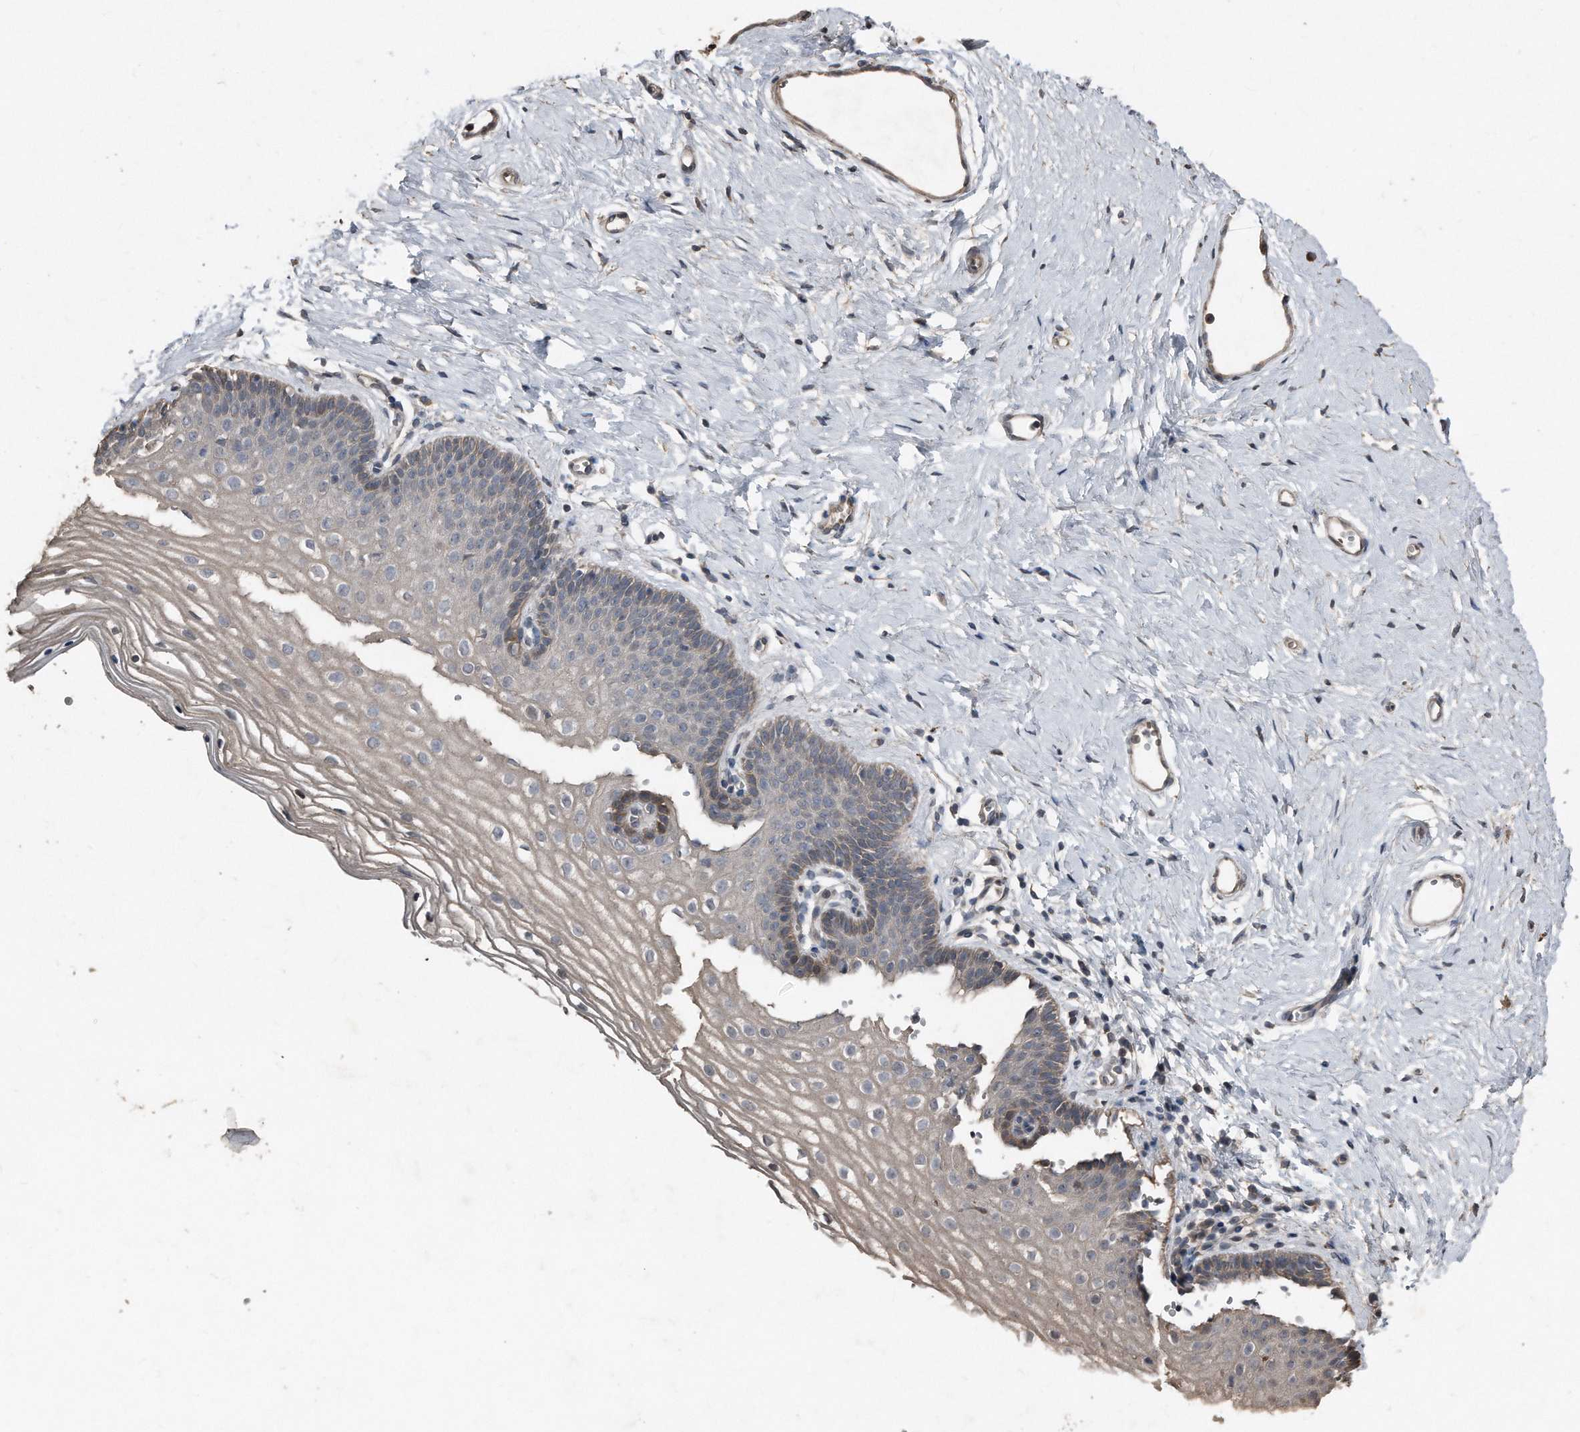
{"staining": {"intensity": "moderate", "quantity": "<25%", "location": "cytoplasmic/membranous"}, "tissue": "vagina", "cell_type": "Squamous epithelial cells", "image_type": "normal", "snomed": [{"axis": "morphology", "description": "Normal tissue, NOS"}, {"axis": "topography", "description": "Vagina"}], "caption": "This photomicrograph shows IHC staining of normal vagina, with low moderate cytoplasmic/membranous expression in about <25% of squamous epithelial cells.", "gene": "ANKRD10", "patient": {"sex": "female", "age": 32}}